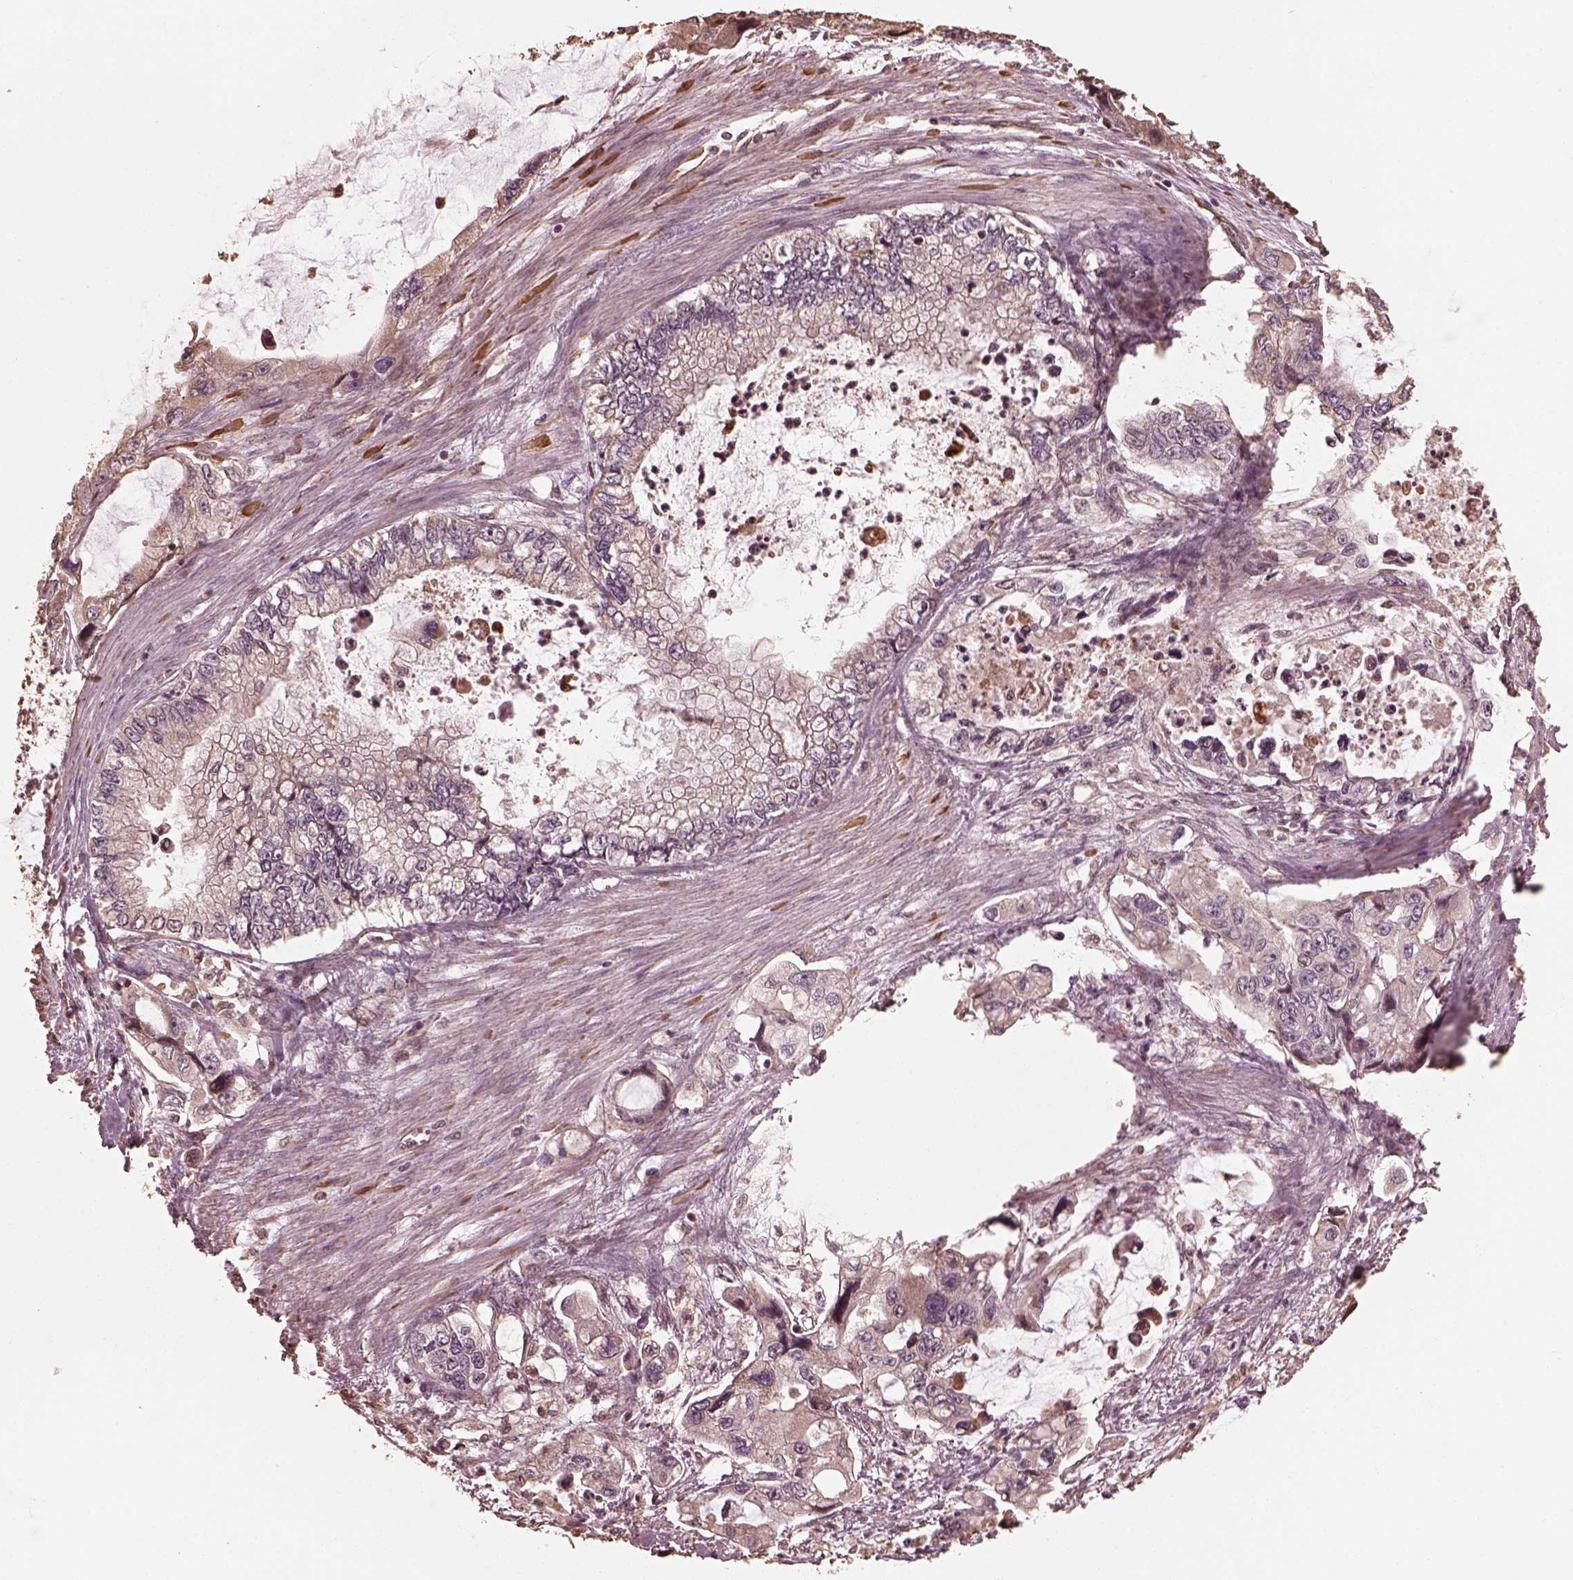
{"staining": {"intensity": "weak", "quantity": "<25%", "location": "cytoplasmic/membranous"}, "tissue": "stomach cancer", "cell_type": "Tumor cells", "image_type": "cancer", "snomed": [{"axis": "morphology", "description": "Adenocarcinoma, NOS"}, {"axis": "topography", "description": "Pancreas"}, {"axis": "topography", "description": "Stomach, upper"}, {"axis": "topography", "description": "Stomach"}], "caption": "Immunohistochemistry (IHC) micrograph of neoplastic tissue: stomach adenocarcinoma stained with DAB shows no significant protein expression in tumor cells.", "gene": "GTPBP1", "patient": {"sex": "male", "age": 77}}